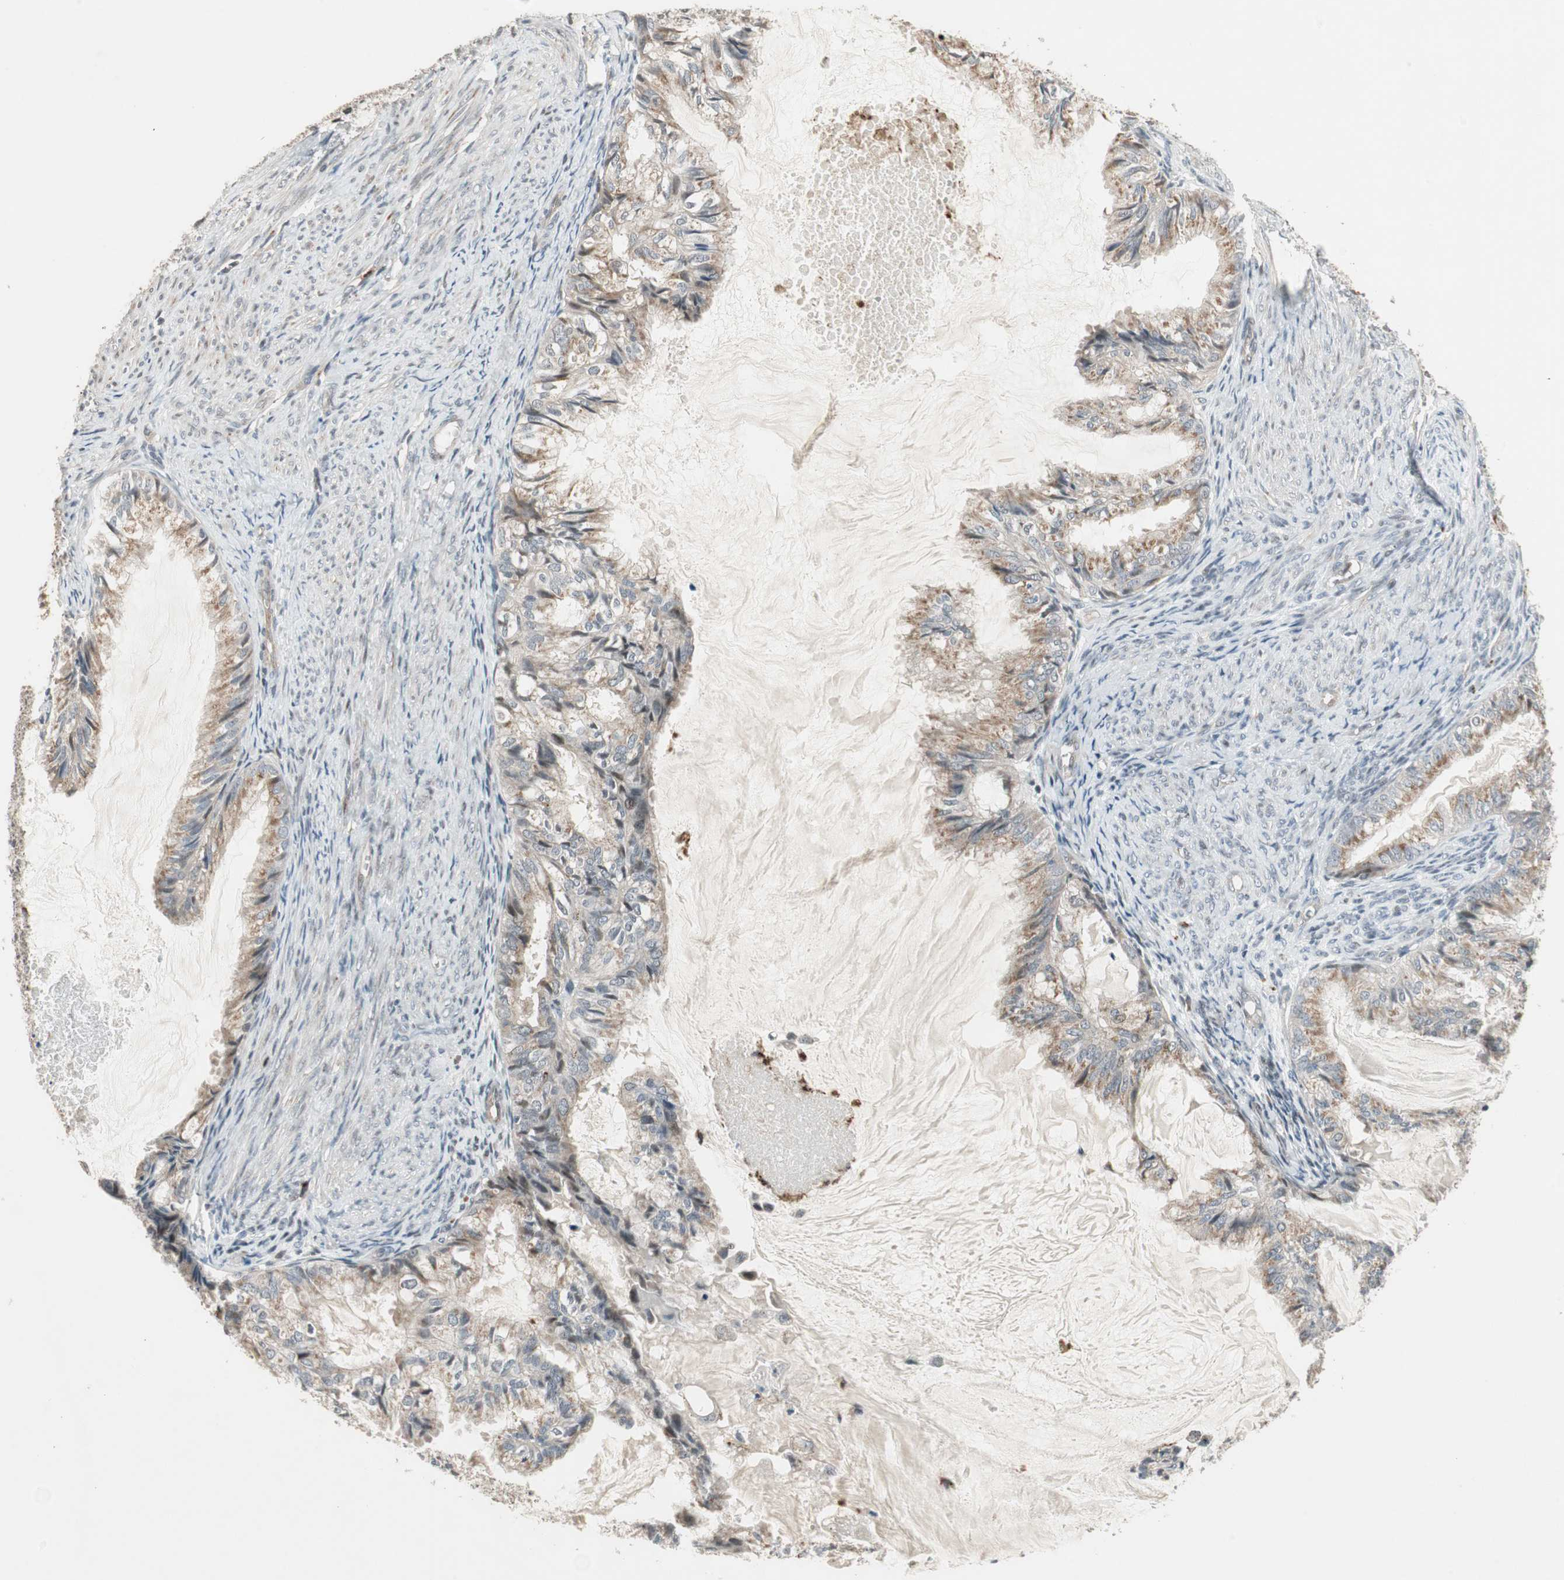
{"staining": {"intensity": "weak", "quantity": "25%-75%", "location": "cytoplasmic/membranous"}, "tissue": "cervical cancer", "cell_type": "Tumor cells", "image_type": "cancer", "snomed": [{"axis": "morphology", "description": "Normal tissue, NOS"}, {"axis": "morphology", "description": "Adenocarcinoma, NOS"}, {"axis": "topography", "description": "Cervix"}, {"axis": "topography", "description": "Endometrium"}], "caption": "Protein staining of cervical cancer tissue displays weak cytoplasmic/membranous expression in approximately 25%-75% of tumor cells. The staining is performed using DAB (3,3'-diaminobenzidine) brown chromogen to label protein expression. The nuclei are counter-stained blue using hematoxylin.", "gene": "SNX4", "patient": {"sex": "female", "age": 86}}